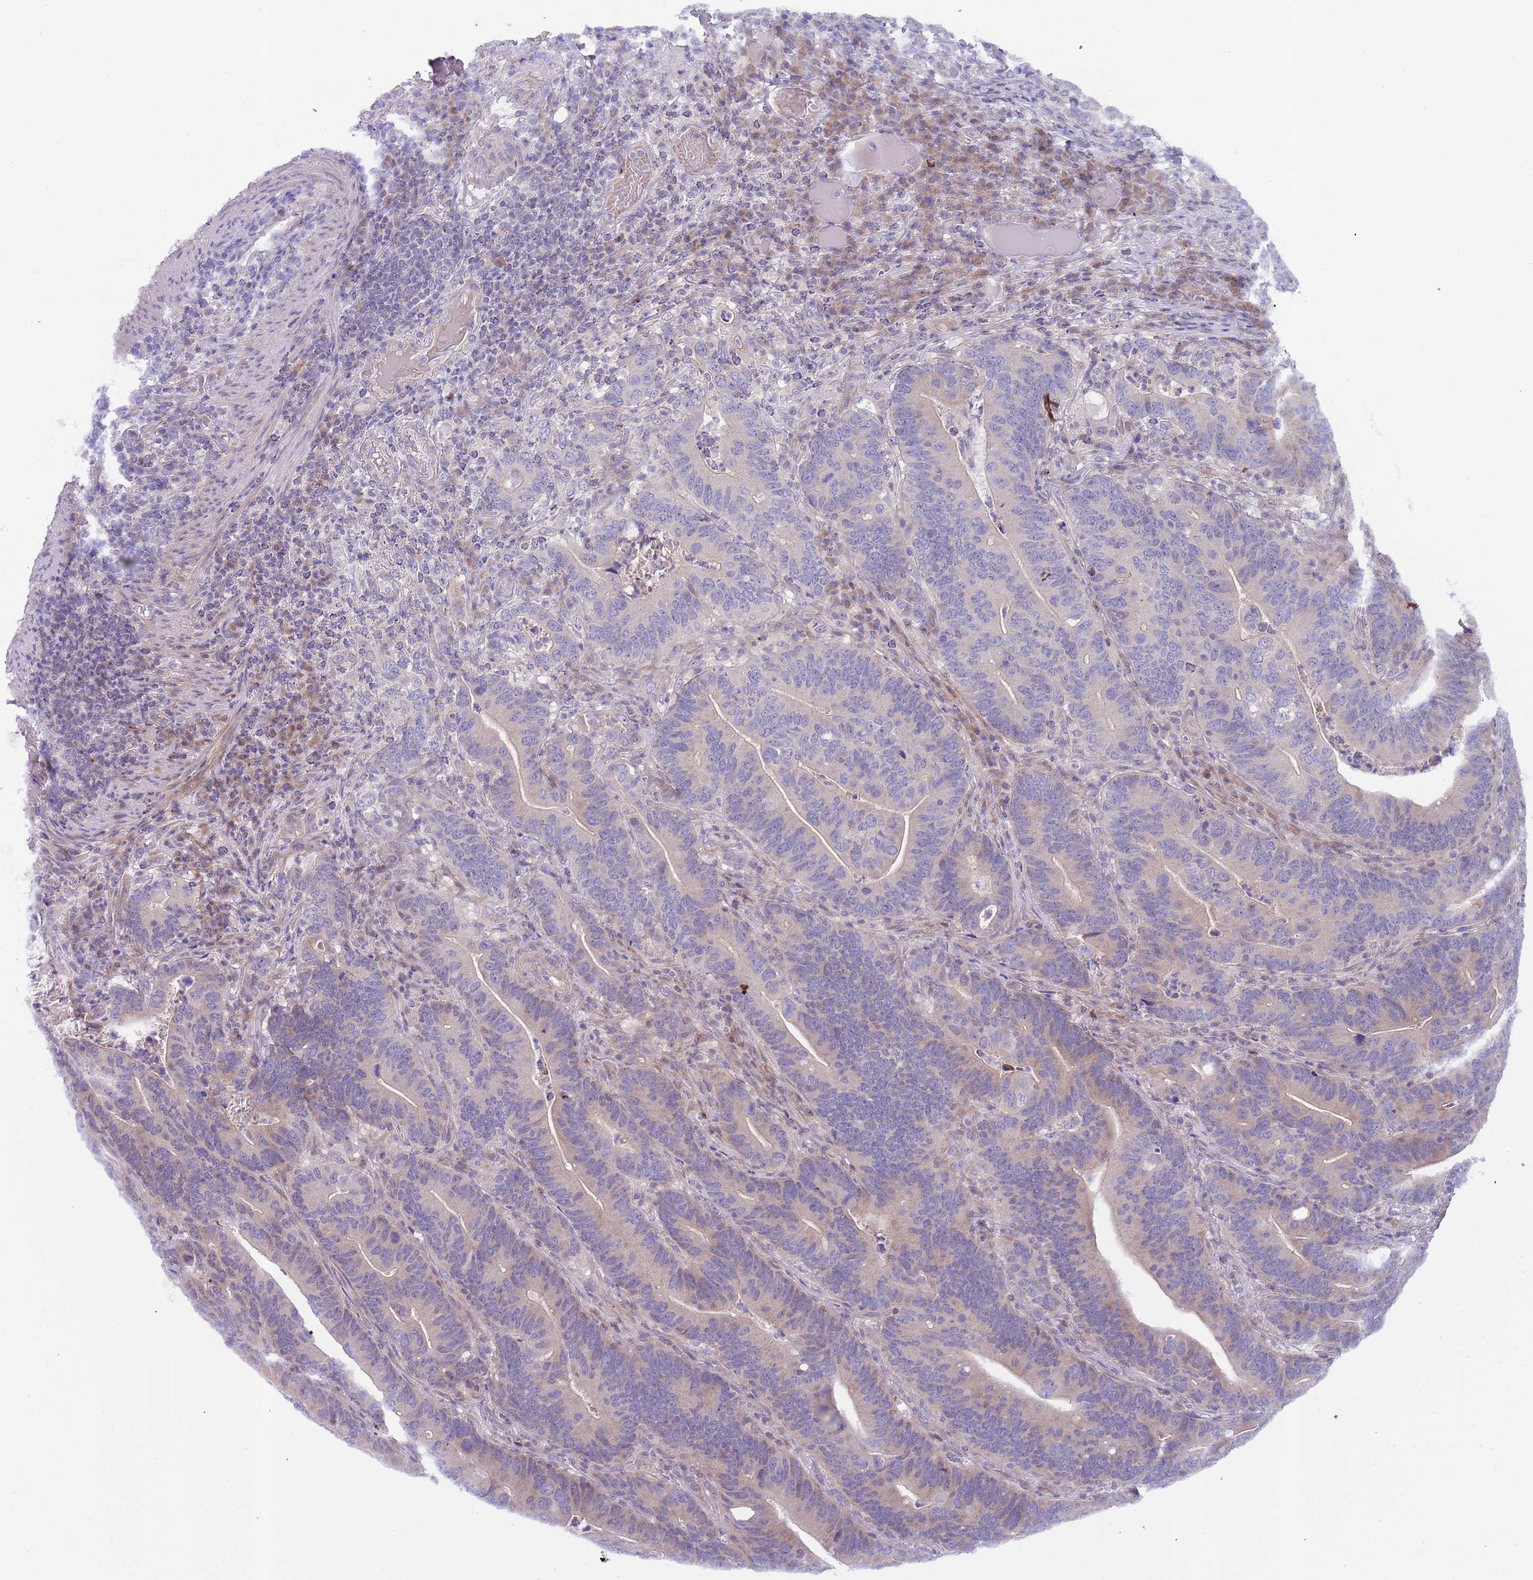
{"staining": {"intensity": "weak", "quantity": "<25%", "location": "cytoplasmic/membranous"}, "tissue": "colorectal cancer", "cell_type": "Tumor cells", "image_type": "cancer", "snomed": [{"axis": "morphology", "description": "Adenocarcinoma, NOS"}, {"axis": "topography", "description": "Colon"}], "caption": "An IHC micrograph of adenocarcinoma (colorectal) is shown. There is no staining in tumor cells of adenocarcinoma (colorectal). (DAB IHC with hematoxylin counter stain).", "gene": "PRAC1", "patient": {"sex": "female", "age": 66}}